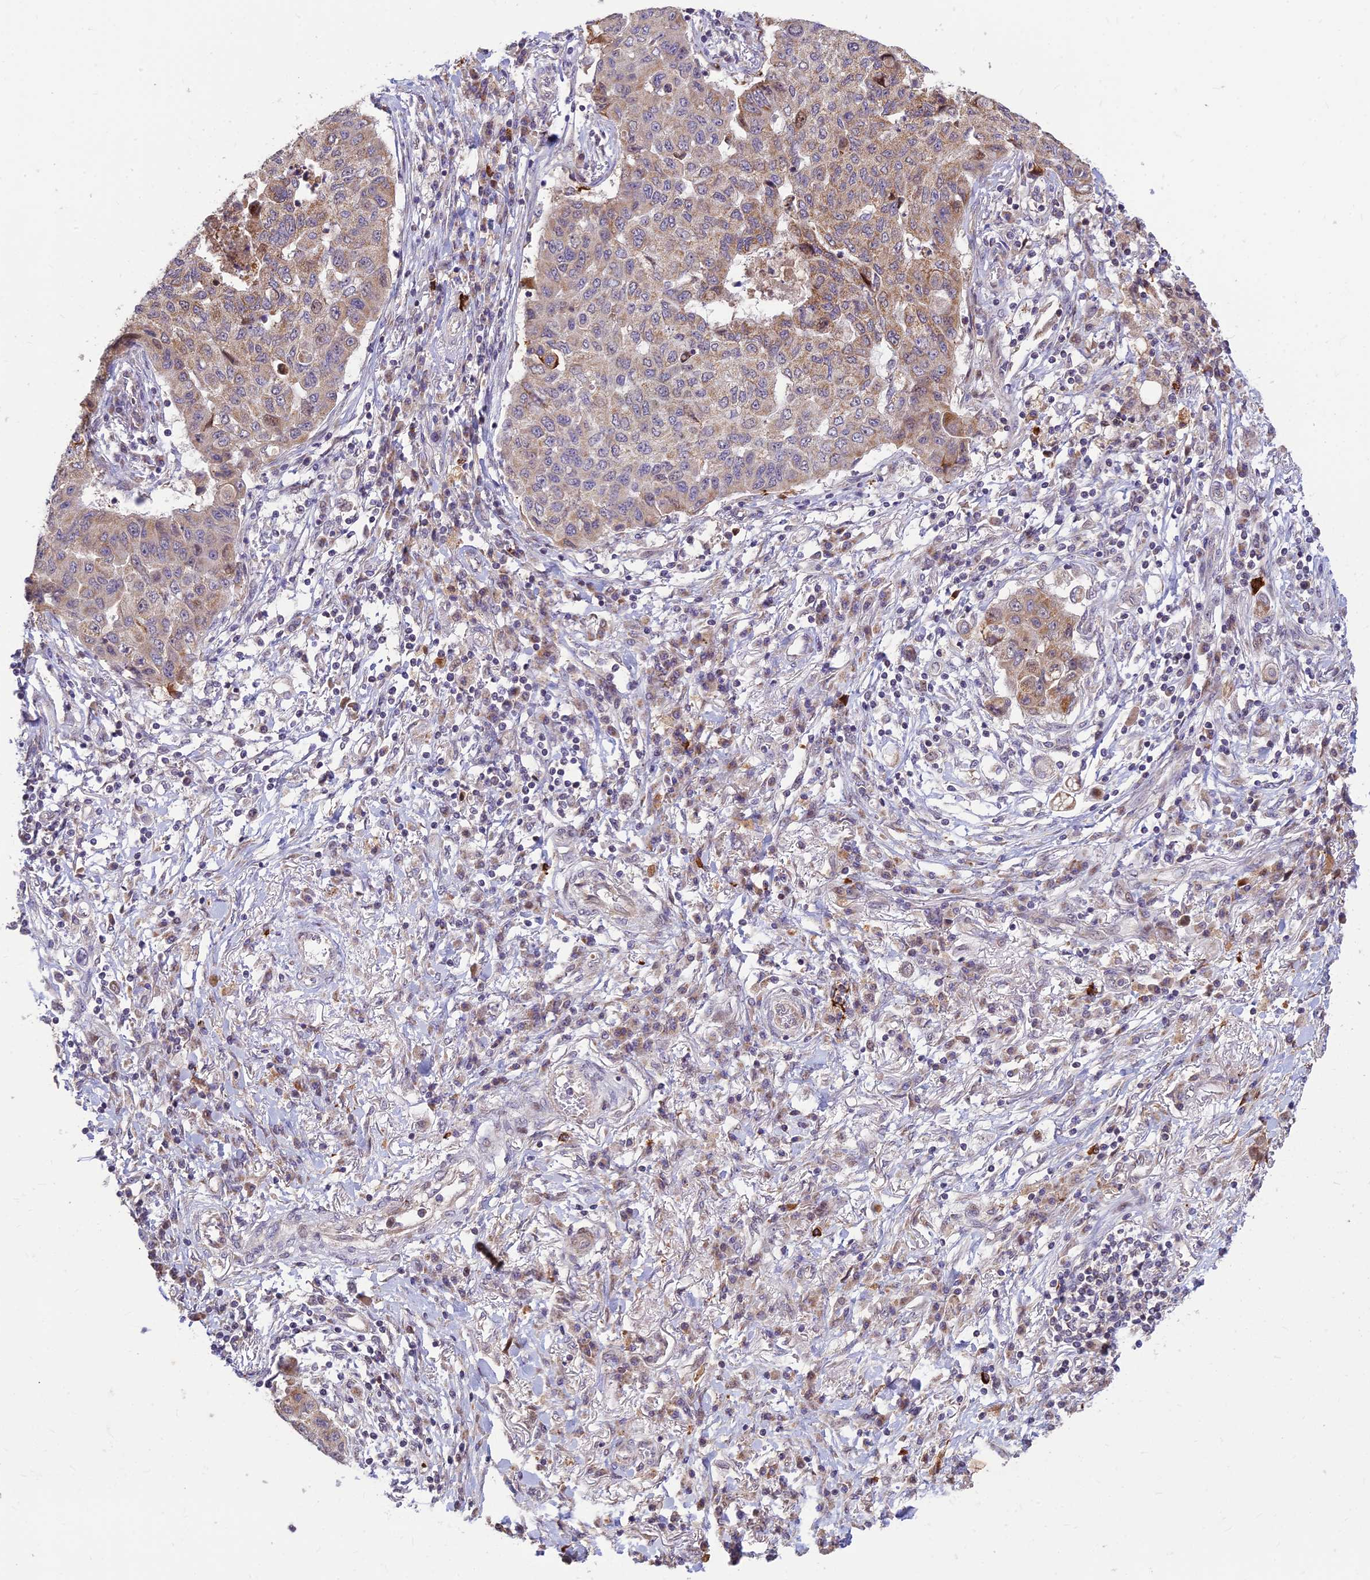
{"staining": {"intensity": "weak", "quantity": "25%-75%", "location": "cytoplasmic/membranous"}, "tissue": "lung cancer", "cell_type": "Tumor cells", "image_type": "cancer", "snomed": [{"axis": "morphology", "description": "Squamous cell carcinoma, NOS"}, {"axis": "topography", "description": "Lung"}], "caption": "About 25%-75% of tumor cells in human lung squamous cell carcinoma display weak cytoplasmic/membranous protein positivity as visualized by brown immunohistochemical staining.", "gene": "ASPDH", "patient": {"sex": "male", "age": 74}}